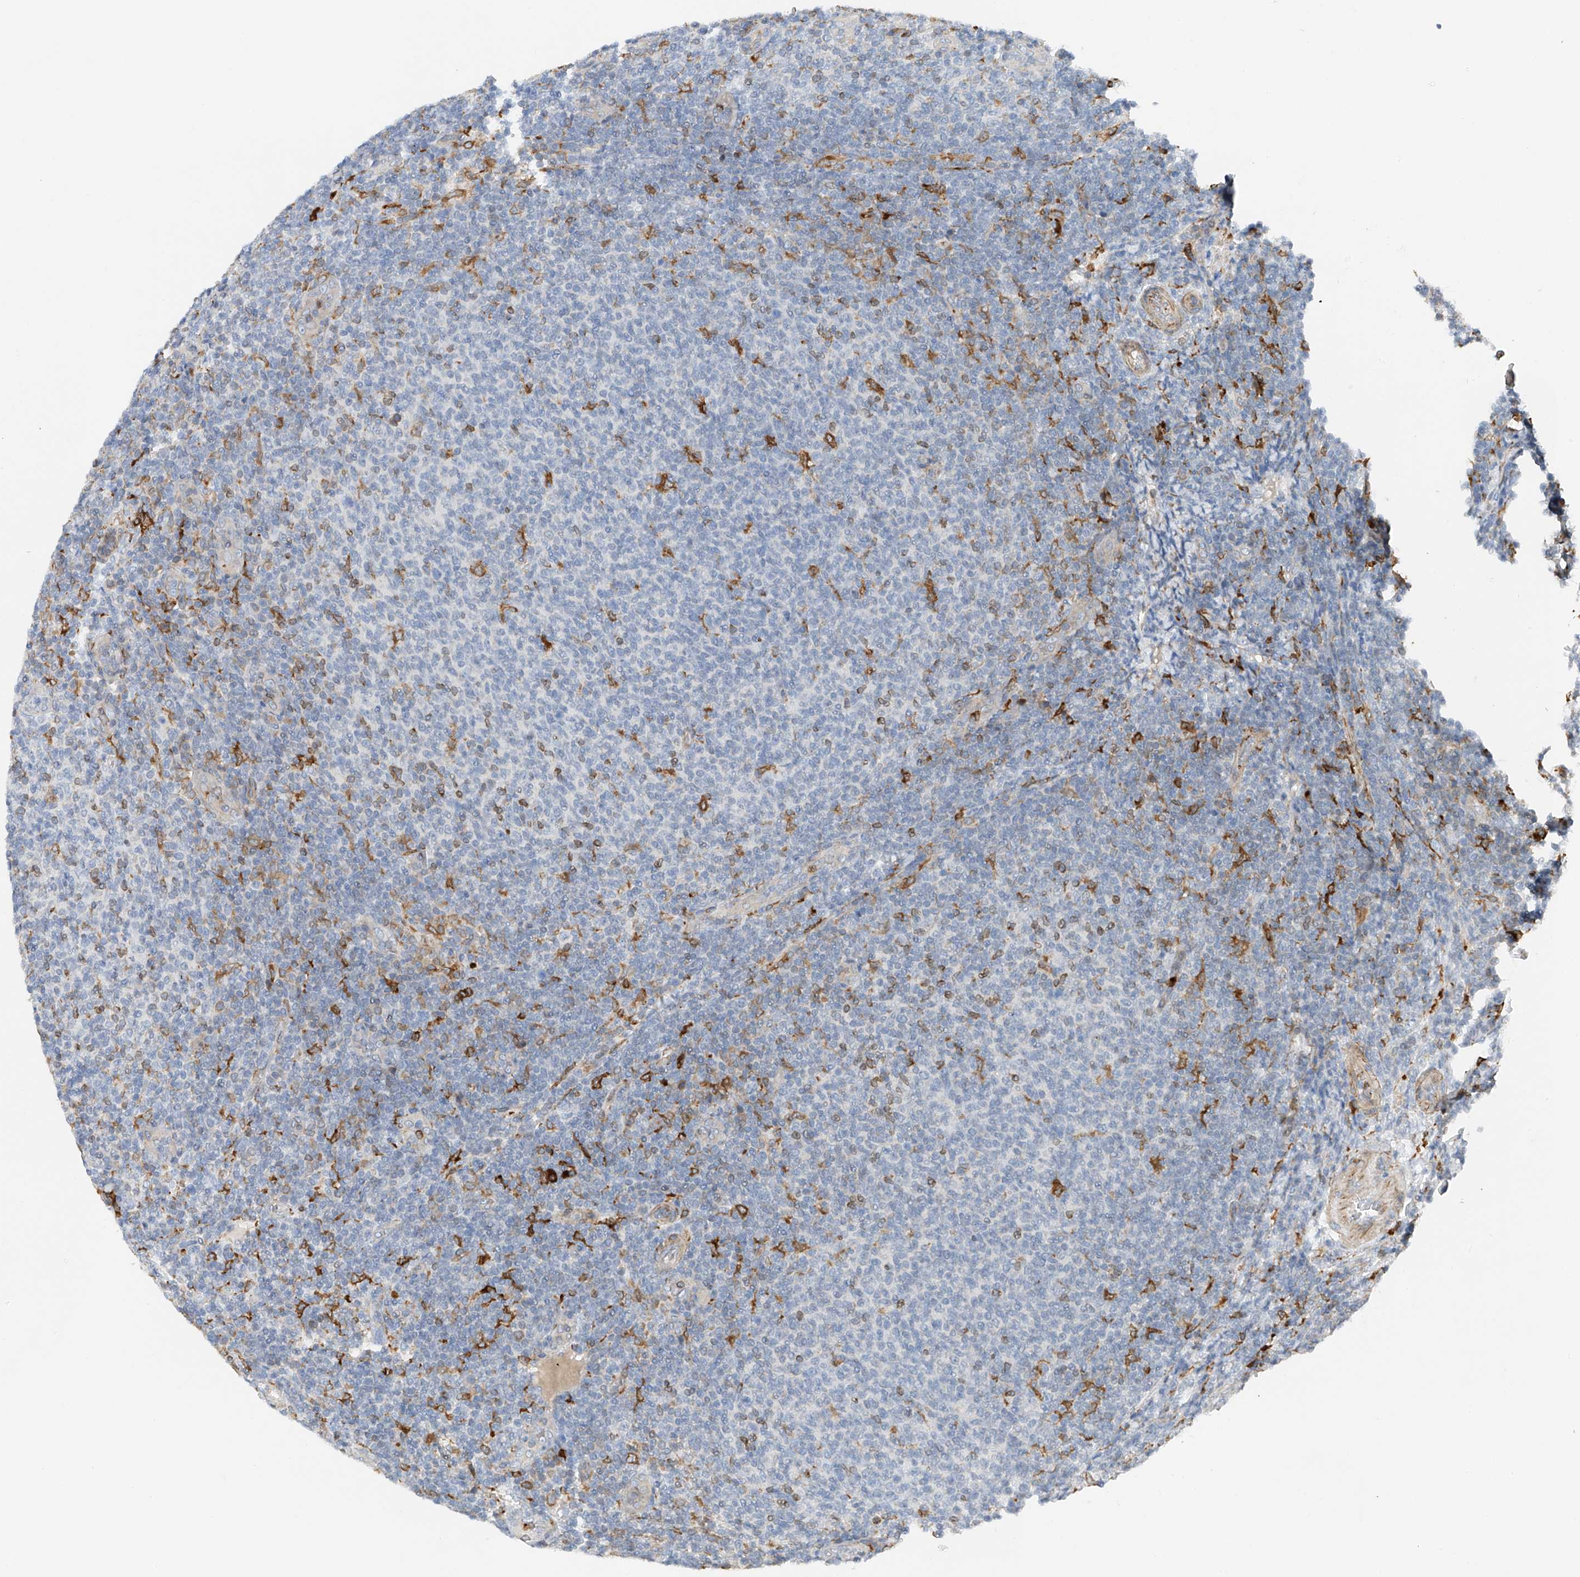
{"staining": {"intensity": "negative", "quantity": "none", "location": "none"}, "tissue": "lymphoma", "cell_type": "Tumor cells", "image_type": "cancer", "snomed": [{"axis": "morphology", "description": "Malignant lymphoma, non-Hodgkin's type, Low grade"}, {"axis": "topography", "description": "Lymph node"}], "caption": "Protein analysis of malignant lymphoma, non-Hodgkin's type (low-grade) reveals no significant staining in tumor cells.", "gene": "TBXAS1", "patient": {"sex": "male", "age": 66}}